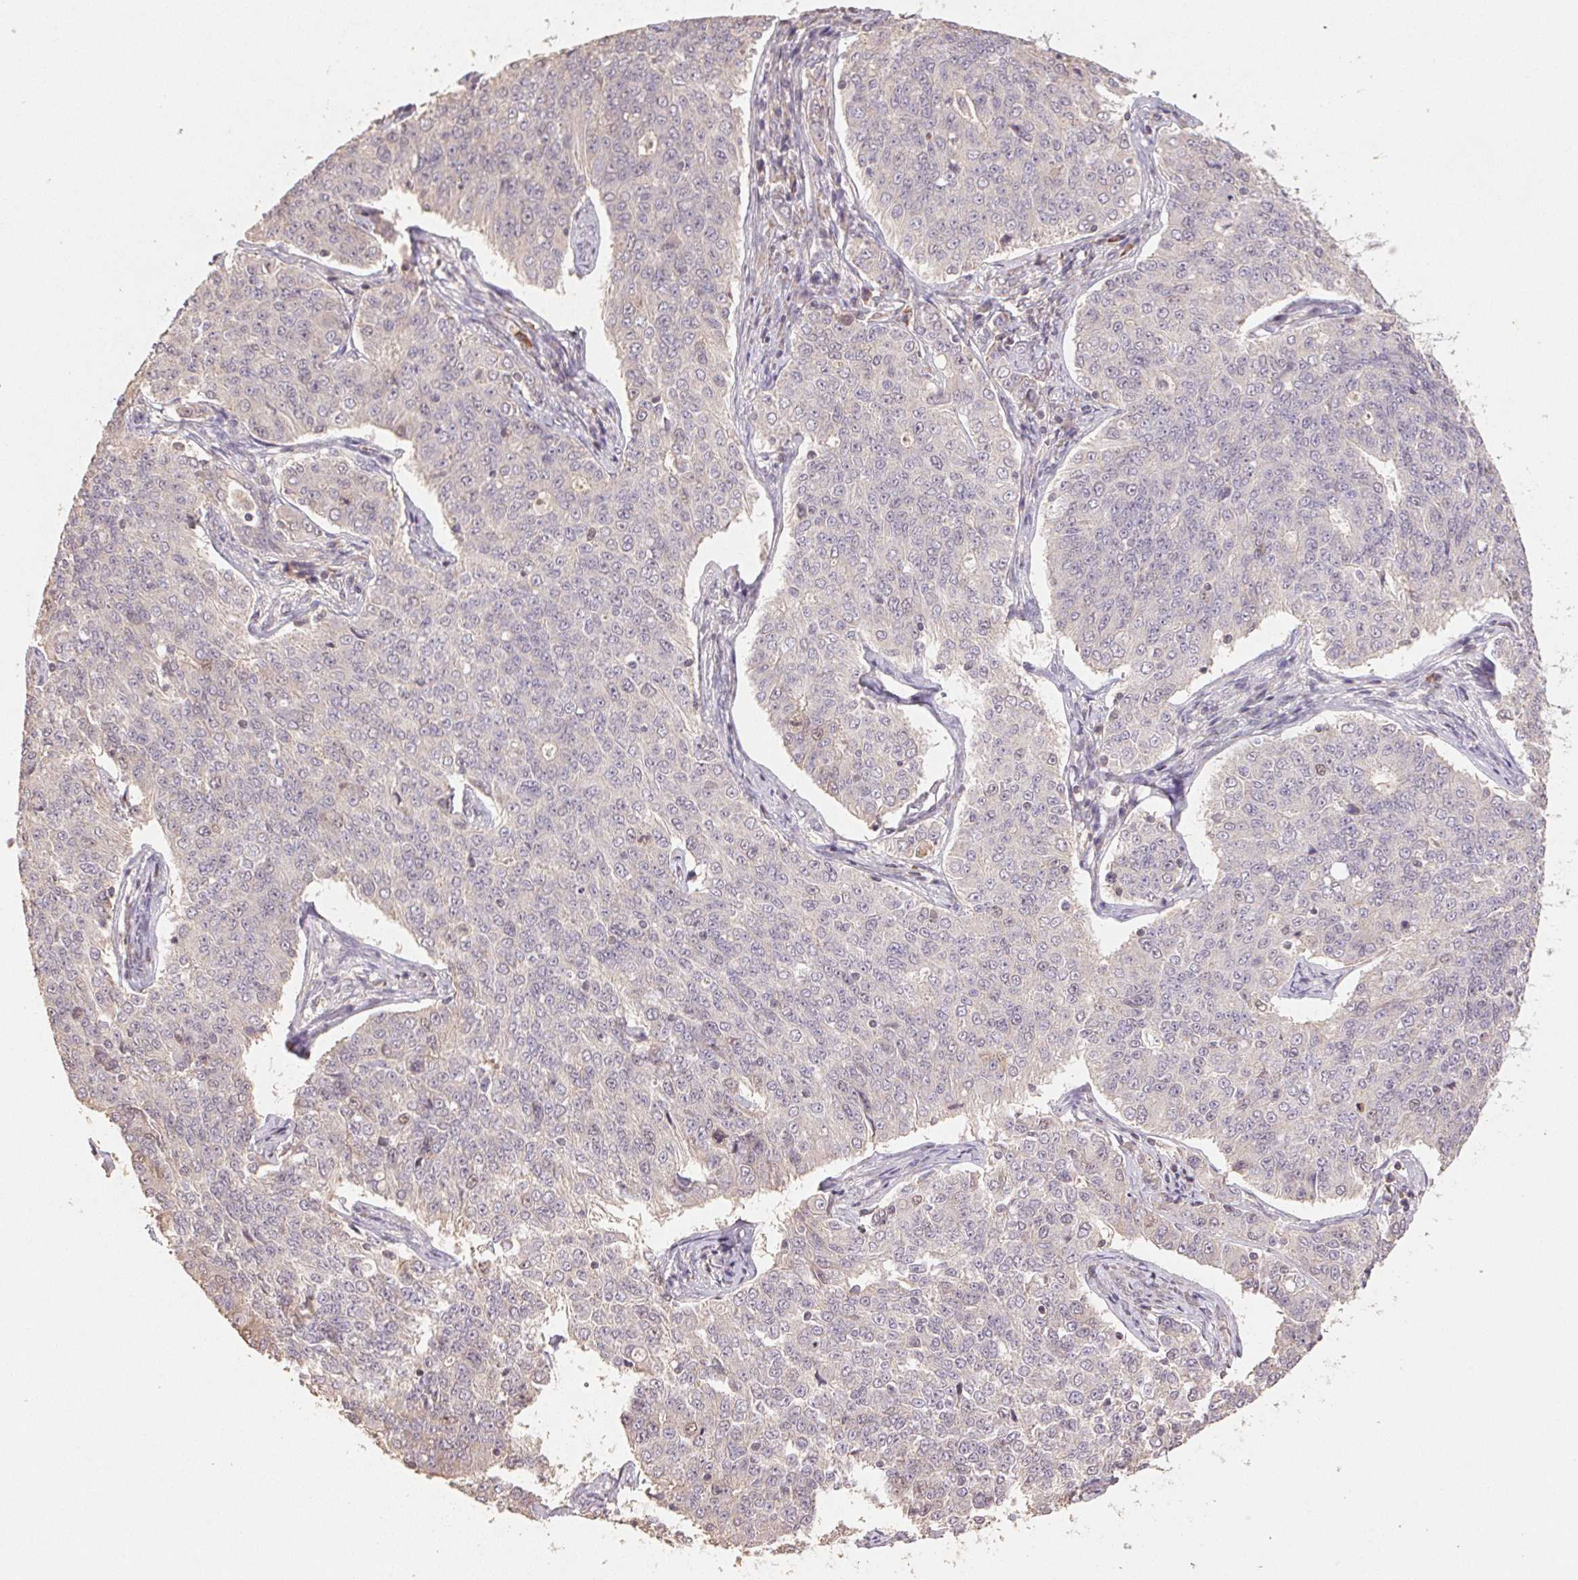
{"staining": {"intensity": "negative", "quantity": "none", "location": "none"}, "tissue": "endometrial cancer", "cell_type": "Tumor cells", "image_type": "cancer", "snomed": [{"axis": "morphology", "description": "Adenocarcinoma, NOS"}, {"axis": "topography", "description": "Endometrium"}], "caption": "DAB (3,3'-diaminobenzidine) immunohistochemical staining of endometrial cancer (adenocarcinoma) displays no significant expression in tumor cells.", "gene": "CENPF", "patient": {"sex": "female", "age": 43}}